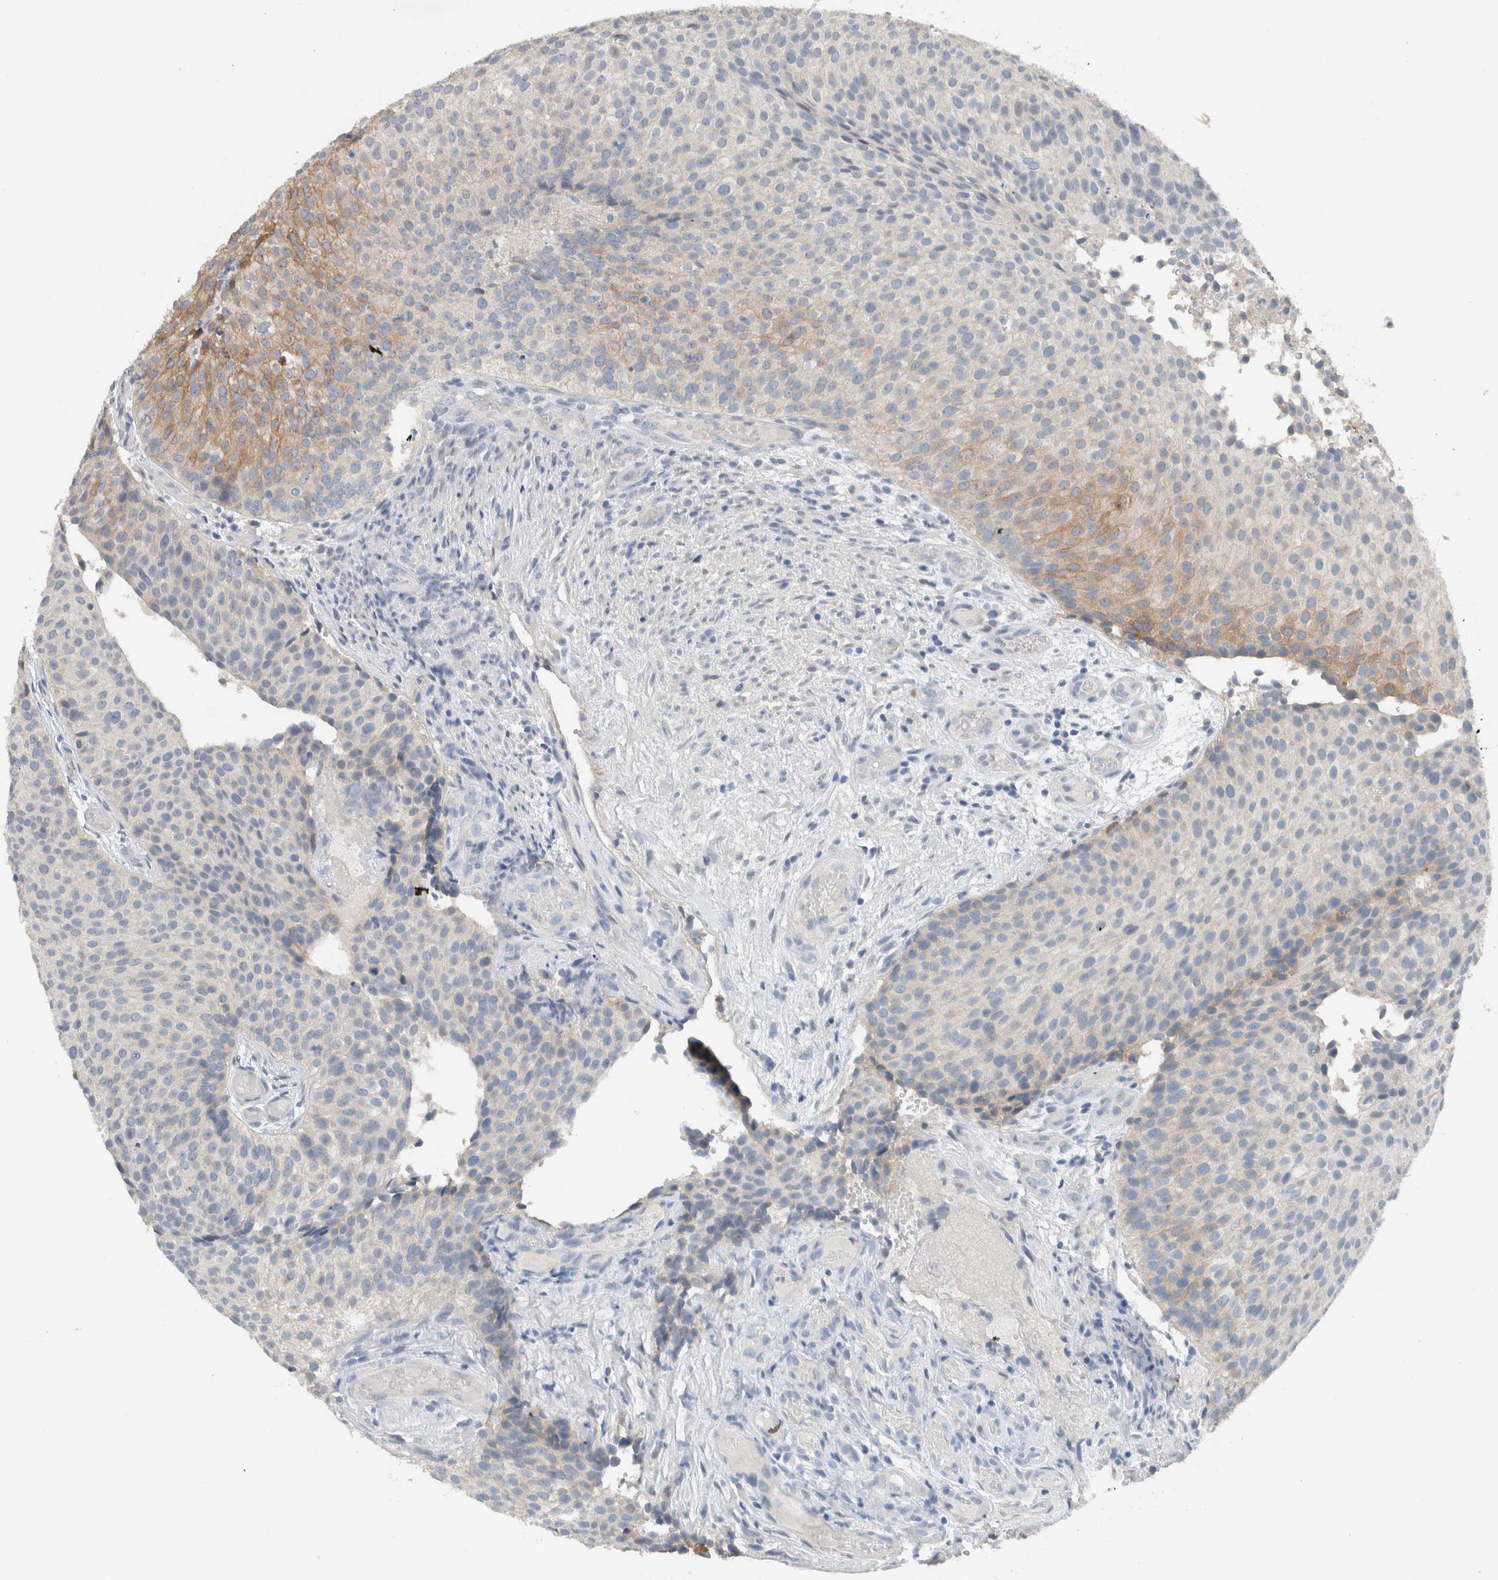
{"staining": {"intensity": "moderate", "quantity": "<25%", "location": "cytoplasmic/membranous"}, "tissue": "urothelial cancer", "cell_type": "Tumor cells", "image_type": "cancer", "snomed": [{"axis": "morphology", "description": "Urothelial carcinoma, Low grade"}, {"axis": "topography", "description": "Urinary bladder"}], "caption": "The immunohistochemical stain shows moderate cytoplasmic/membranous staining in tumor cells of low-grade urothelial carcinoma tissue. (Stains: DAB (3,3'-diaminobenzidine) in brown, nuclei in blue, Microscopy: brightfield microscopy at high magnification).", "gene": "DUOX1", "patient": {"sex": "male", "age": 86}}